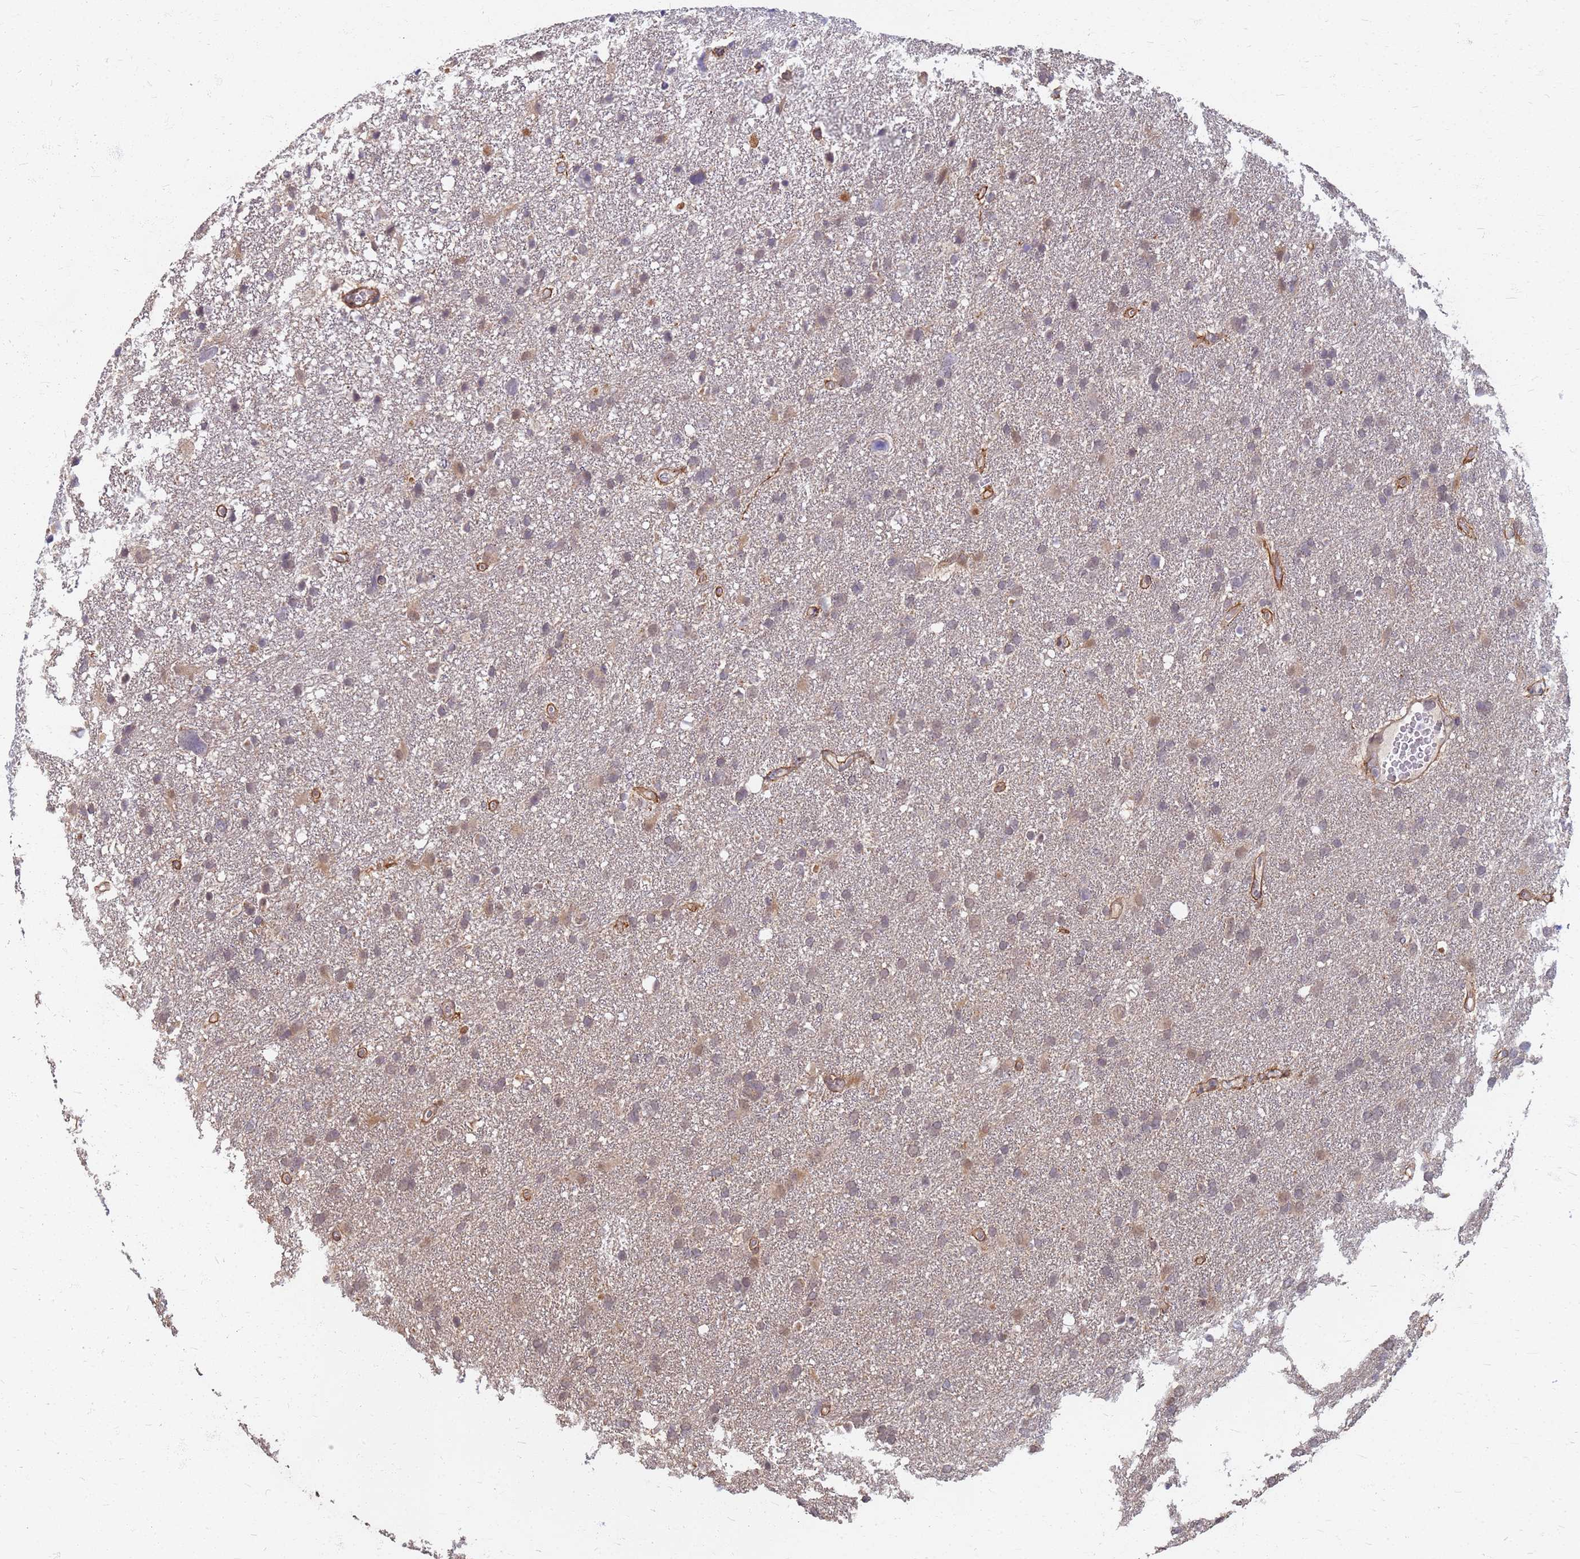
{"staining": {"intensity": "weak", "quantity": "25%-75%", "location": "cytoplasmic/membranous"}, "tissue": "glioma", "cell_type": "Tumor cells", "image_type": "cancer", "snomed": [{"axis": "morphology", "description": "Glioma, malignant, High grade"}, {"axis": "topography", "description": "Brain"}], "caption": "This micrograph demonstrates immunohistochemistry (IHC) staining of glioma, with low weak cytoplasmic/membranous expression in about 25%-75% of tumor cells.", "gene": "ITGB4", "patient": {"sex": "male", "age": 61}}